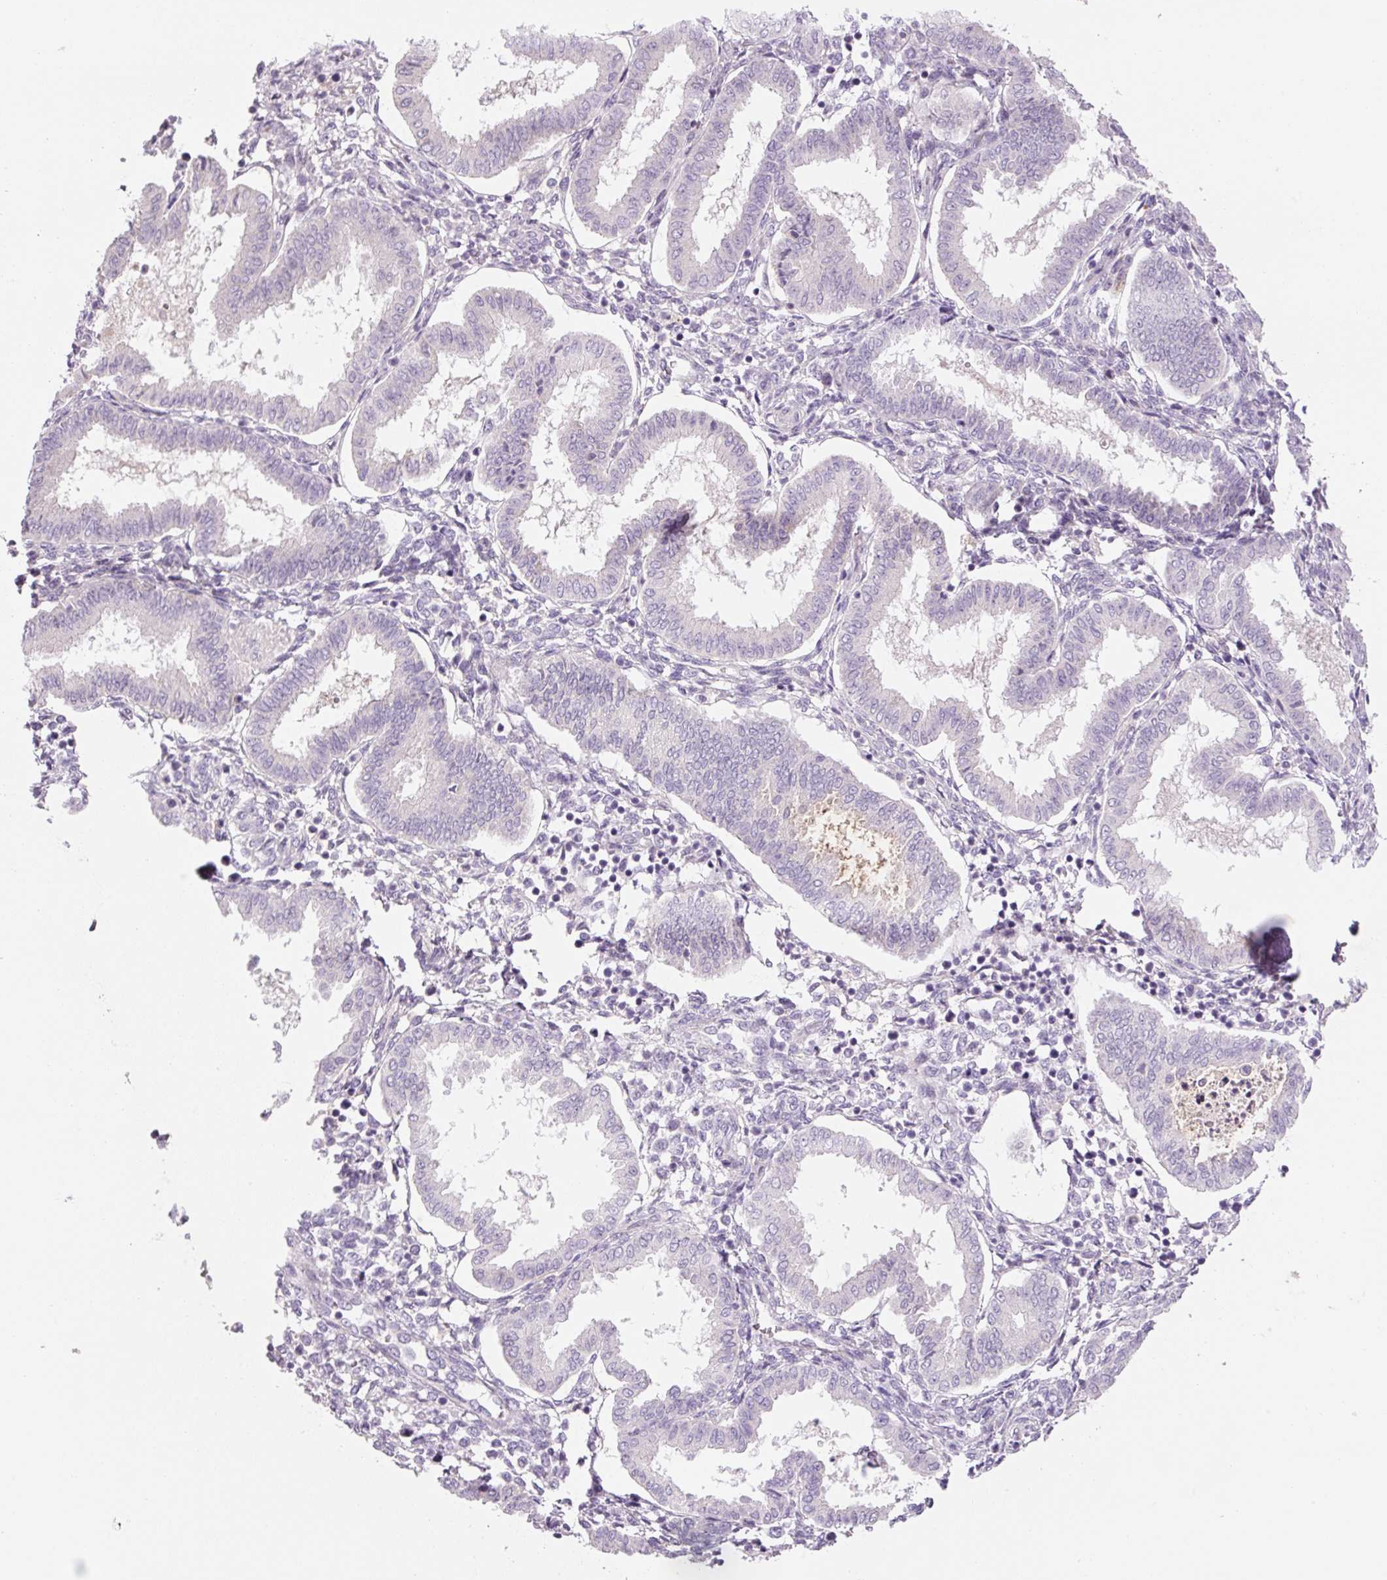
{"staining": {"intensity": "negative", "quantity": "none", "location": "none"}, "tissue": "endometrium", "cell_type": "Cells in endometrial stroma", "image_type": "normal", "snomed": [{"axis": "morphology", "description": "Normal tissue, NOS"}, {"axis": "topography", "description": "Endometrium"}], "caption": "A micrograph of endometrium stained for a protein displays no brown staining in cells in endometrial stroma. (Immunohistochemistry, brightfield microscopy, high magnification).", "gene": "TMEM100", "patient": {"sex": "female", "age": 24}}